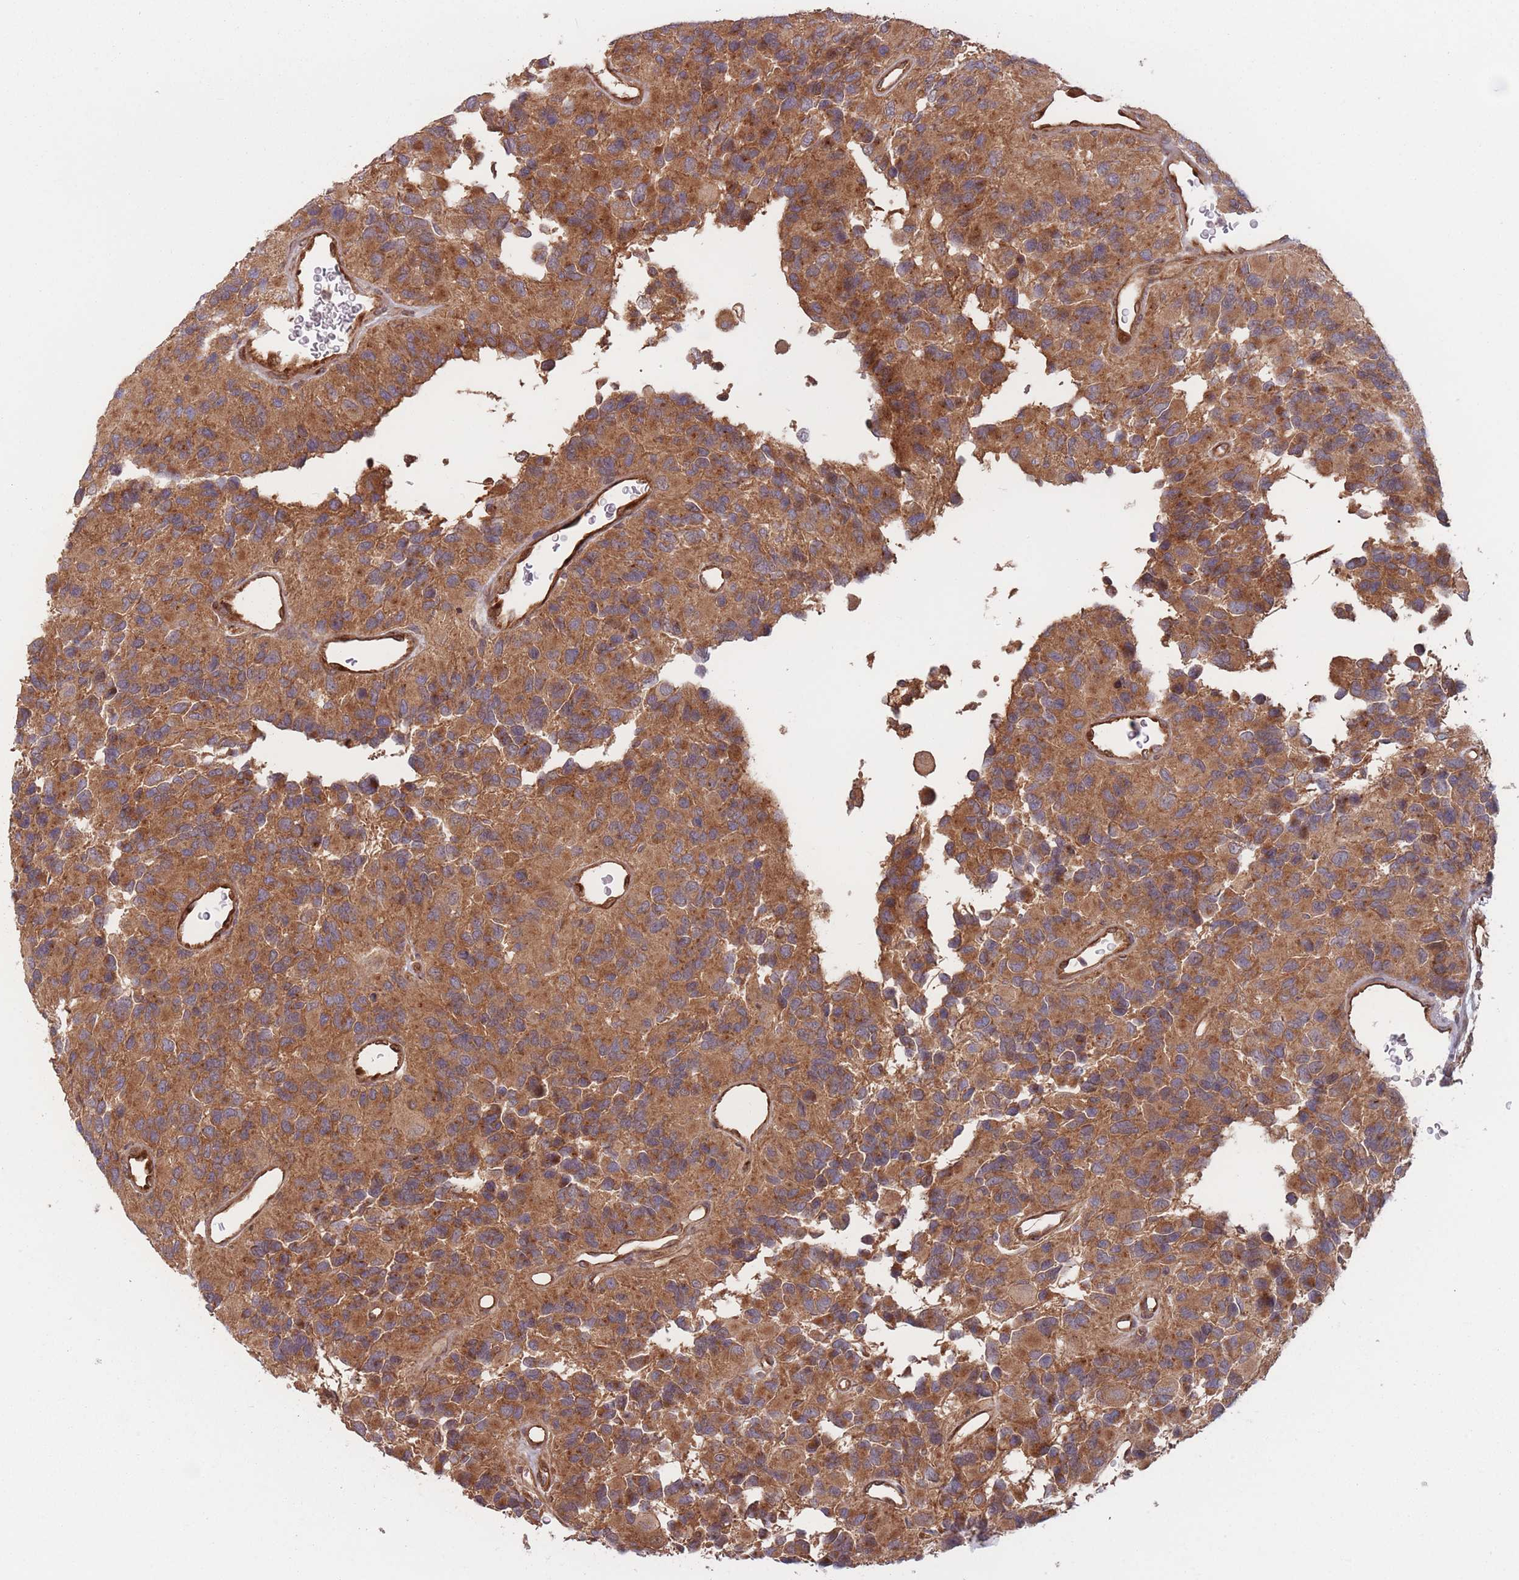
{"staining": {"intensity": "moderate", "quantity": ">75%", "location": "cytoplasmic/membranous"}, "tissue": "glioma", "cell_type": "Tumor cells", "image_type": "cancer", "snomed": [{"axis": "morphology", "description": "Glioma, malignant, High grade"}, {"axis": "topography", "description": "Brain"}], "caption": "Immunohistochemical staining of glioma displays moderate cytoplasmic/membranous protein positivity in approximately >75% of tumor cells. (IHC, brightfield microscopy, high magnification).", "gene": "PODXL2", "patient": {"sex": "male", "age": 77}}